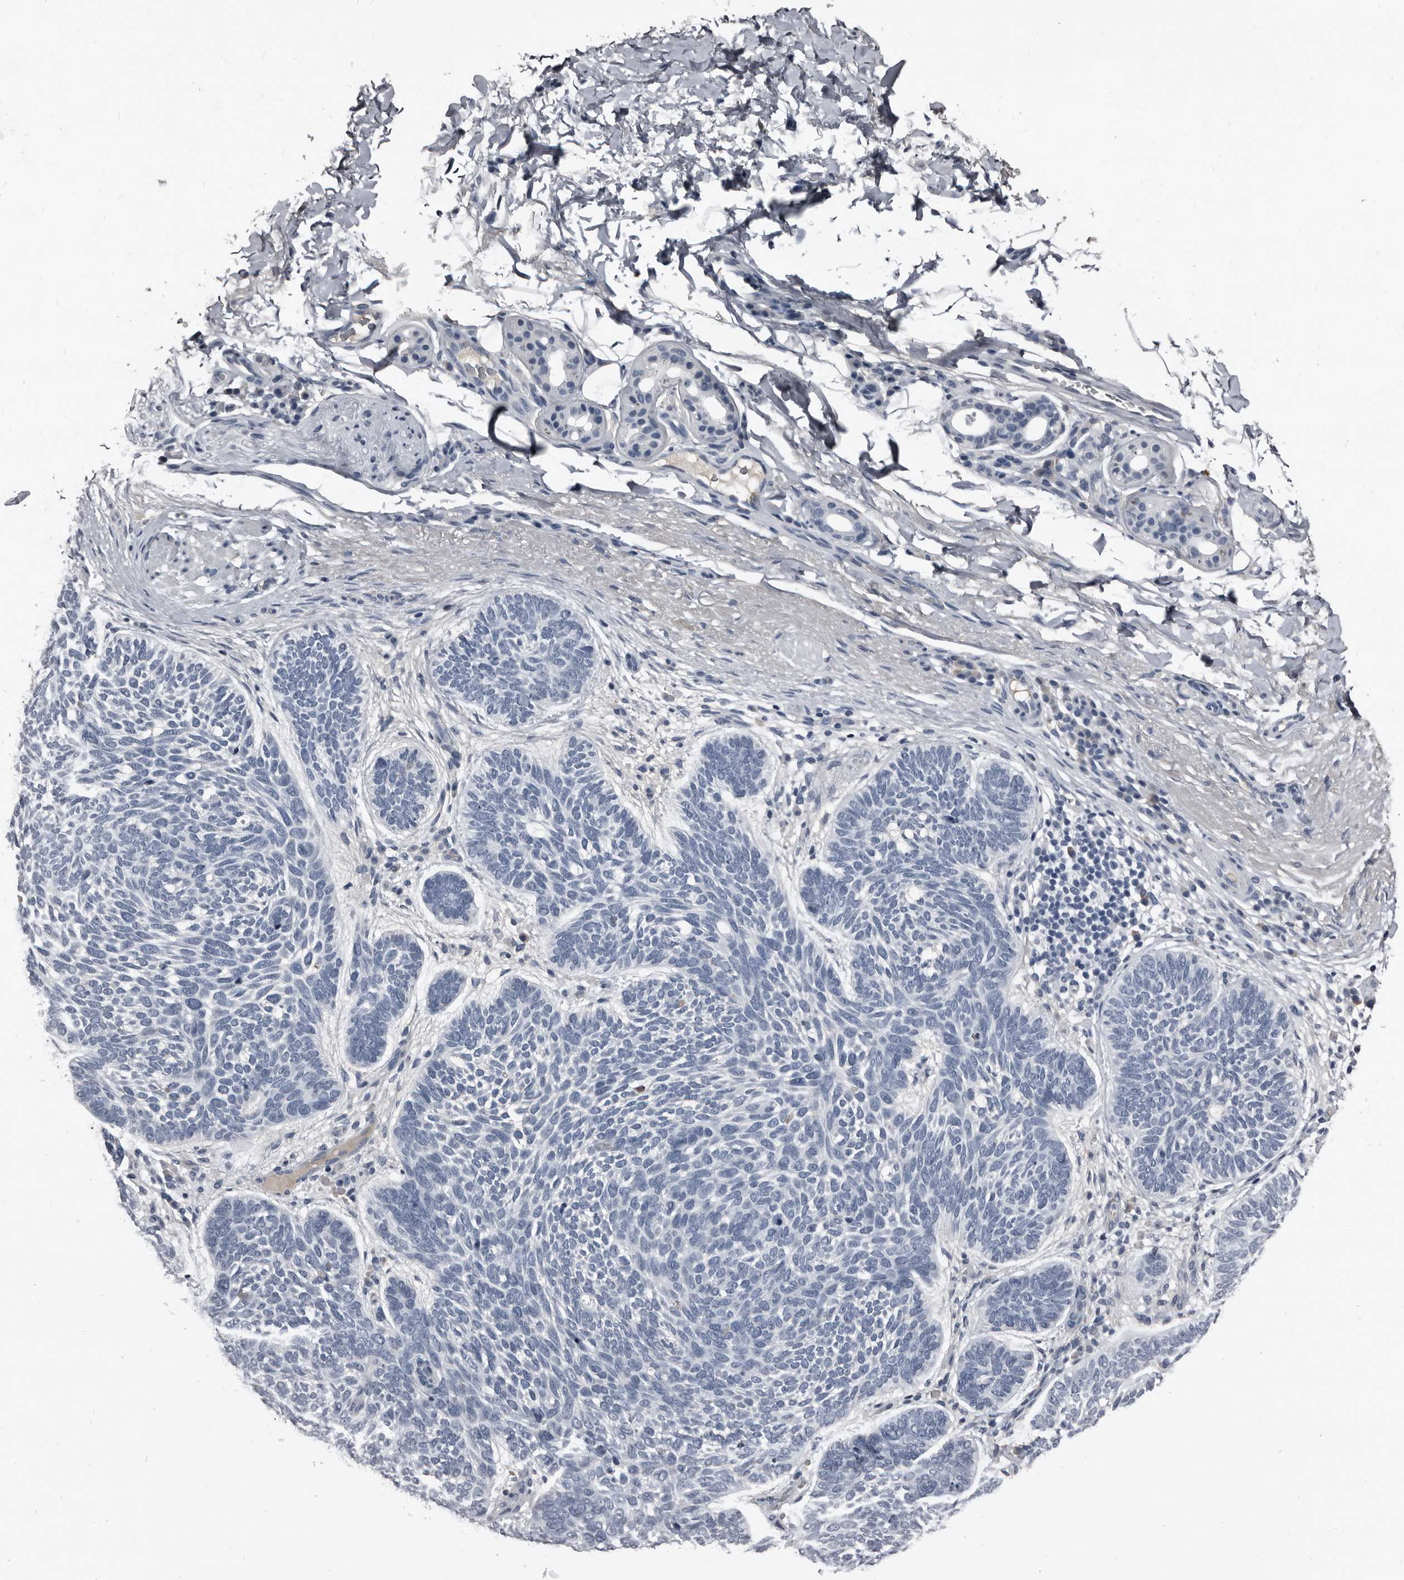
{"staining": {"intensity": "negative", "quantity": "none", "location": "none"}, "tissue": "skin cancer", "cell_type": "Tumor cells", "image_type": "cancer", "snomed": [{"axis": "morphology", "description": "Basal cell carcinoma"}, {"axis": "topography", "description": "Skin"}], "caption": "IHC micrograph of basal cell carcinoma (skin) stained for a protein (brown), which shows no expression in tumor cells.", "gene": "GREB1", "patient": {"sex": "female", "age": 85}}